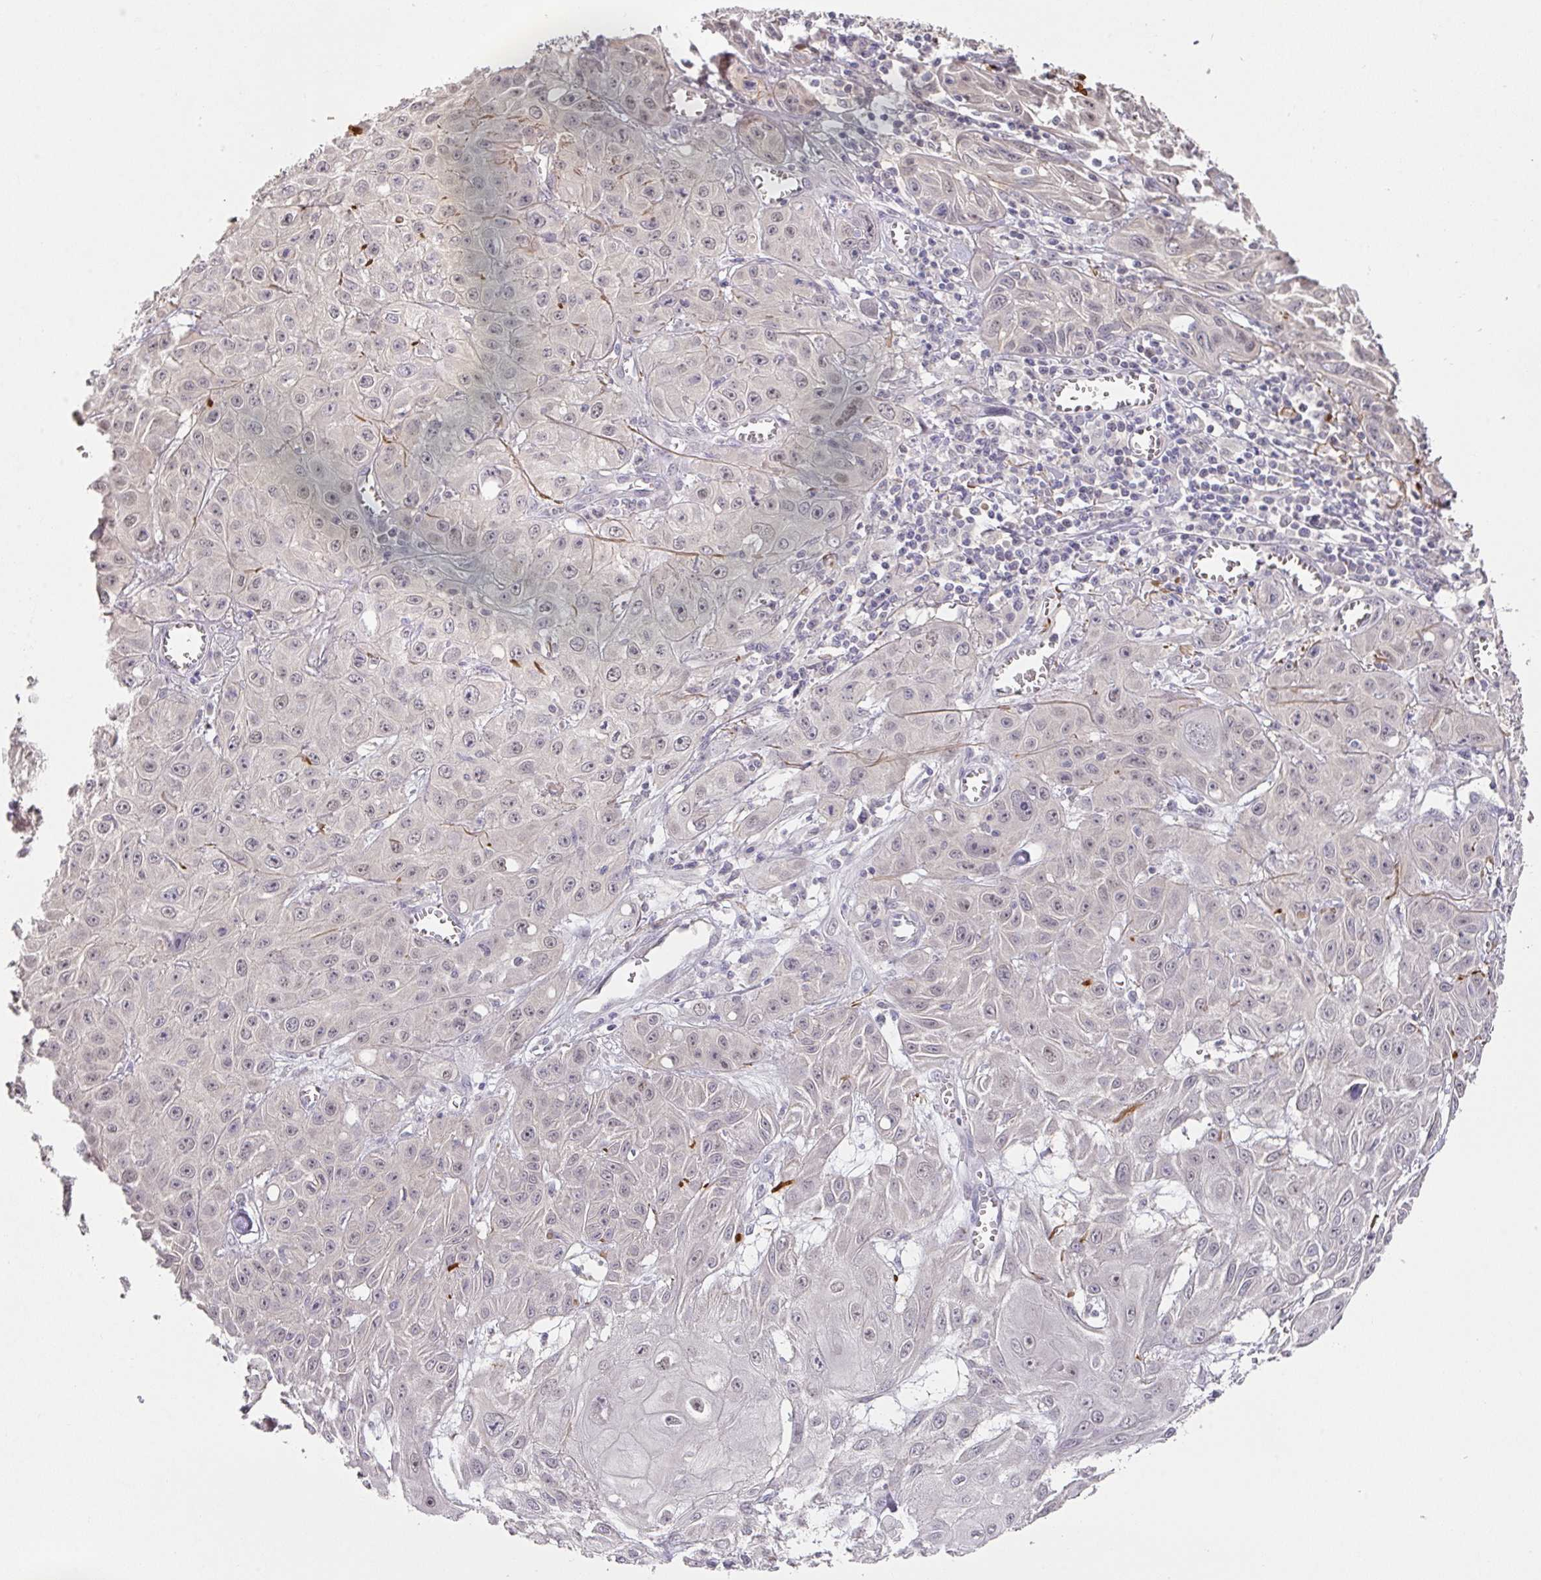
{"staining": {"intensity": "weak", "quantity": "<25%", "location": "nuclear"}, "tissue": "skin cancer", "cell_type": "Tumor cells", "image_type": "cancer", "snomed": [{"axis": "morphology", "description": "Squamous cell carcinoma, NOS"}, {"axis": "topography", "description": "Skin"}, {"axis": "topography", "description": "Vulva"}], "caption": "Tumor cells show no significant expression in skin squamous cell carcinoma.", "gene": "FOXN4", "patient": {"sex": "female", "age": 71}}